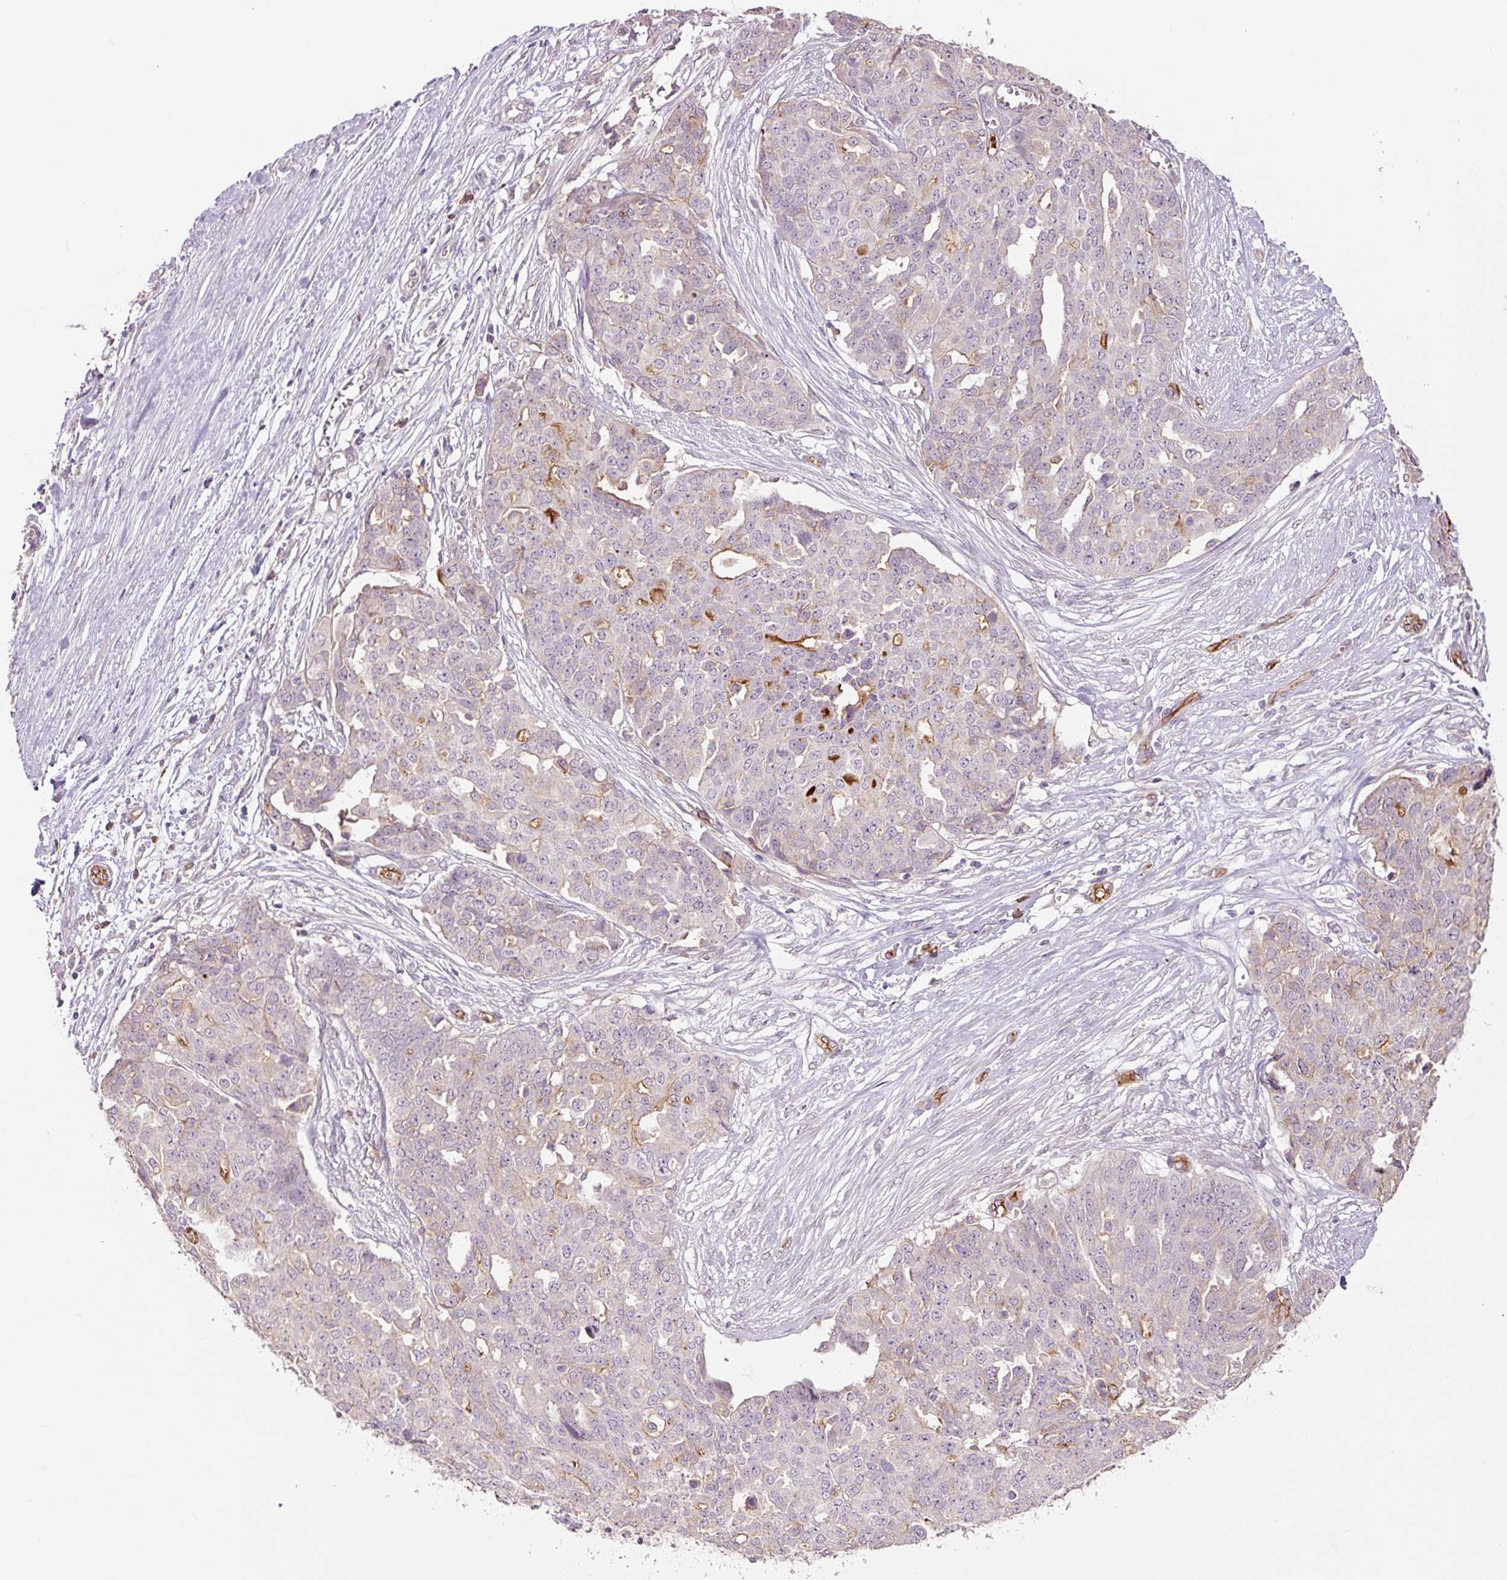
{"staining": {"intensity": "moderate", "quantity": "<25%", "location": "cytoplasmic/membranous"}, "tissue": "ovarian cancer", "cell_type": "Tumor cells", "image_type": "cancer", "snomed": [{"axis": "morphology", "description": "Cystadenocarcinoma, serous, NOS"}, {"axis": "topography", "description": "Soft tissue"}, {"axis": "topography", "description": "Ovary"}], "caption": "Immunohistochemistry (IHC) histopathology image of neoplastic tissue: serous cystadenocarcinoma (ovarian) stained using immunohistochemistry (IHC) displays low levels of moderate protein expression localized specifically in the cytoplasmic/membranous of tumor cells, appearing as a cytoplasmic/membranous brown color.", "gene": "SLC1A4", "patient": {"sex": "female", "age": 57}}